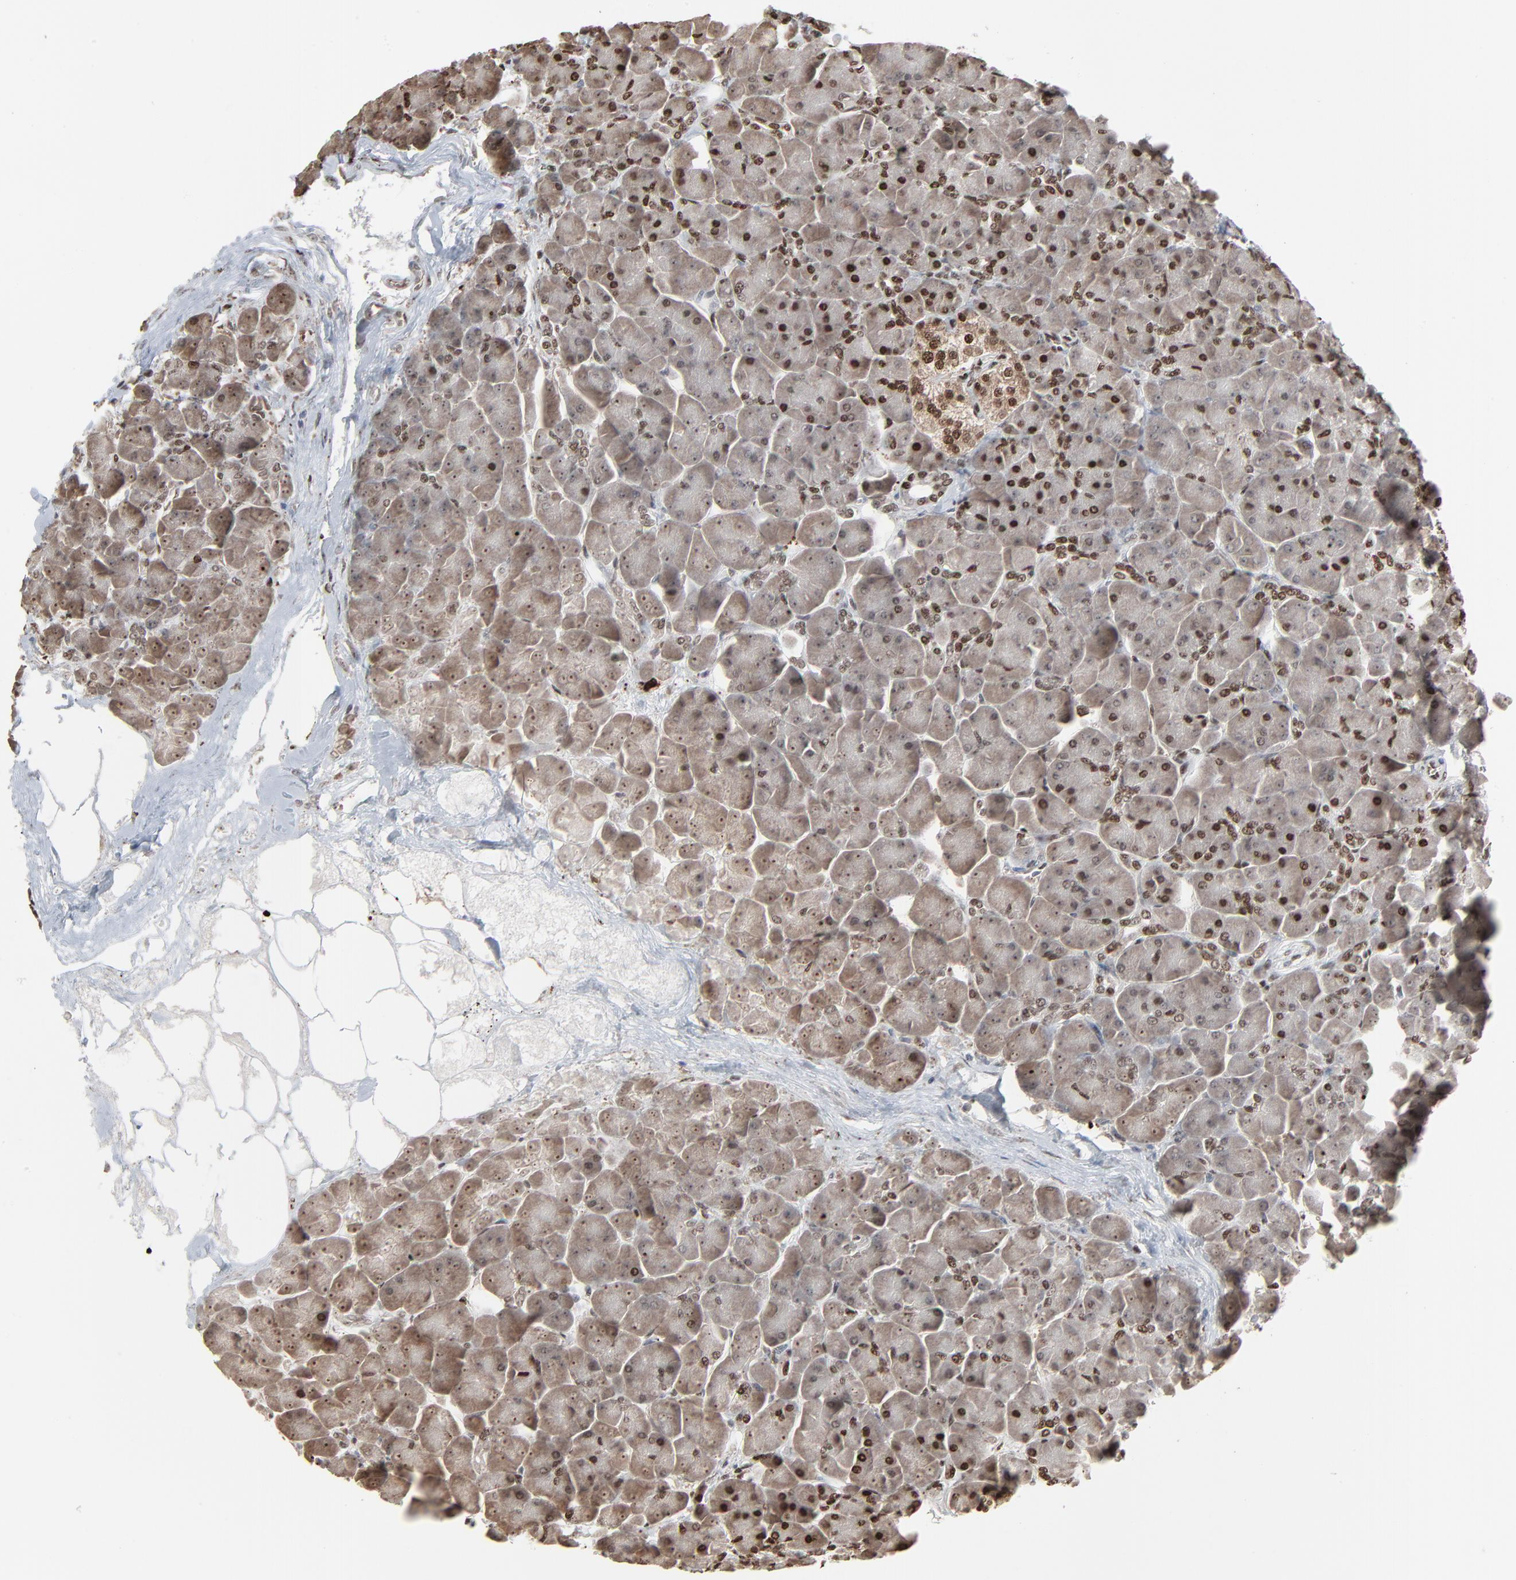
{"staining": {"intensity": "strong", "quantity": ">75%", "location": "nuclear"}, "tissue": "pancreas", "cell_type": "Exocrine glandular cells", "image_type": "normal", "snomed": [{"axis": "morphology", "description": "Normal tissue, NOS"}, {"axis": "topography", "description": "Pancreas"}], "caption": "Immunohistochemical staining of normal pancreas reveals high levels of strong nuclear expression in about >75% of exocrine glandular cells. Using DAB (brown) and hematoxylin (blue) stains, captured at high magnification using brightfield microscopy.", "gene": "MEIS2", "patient": {"sex": "male", "age": 66}}